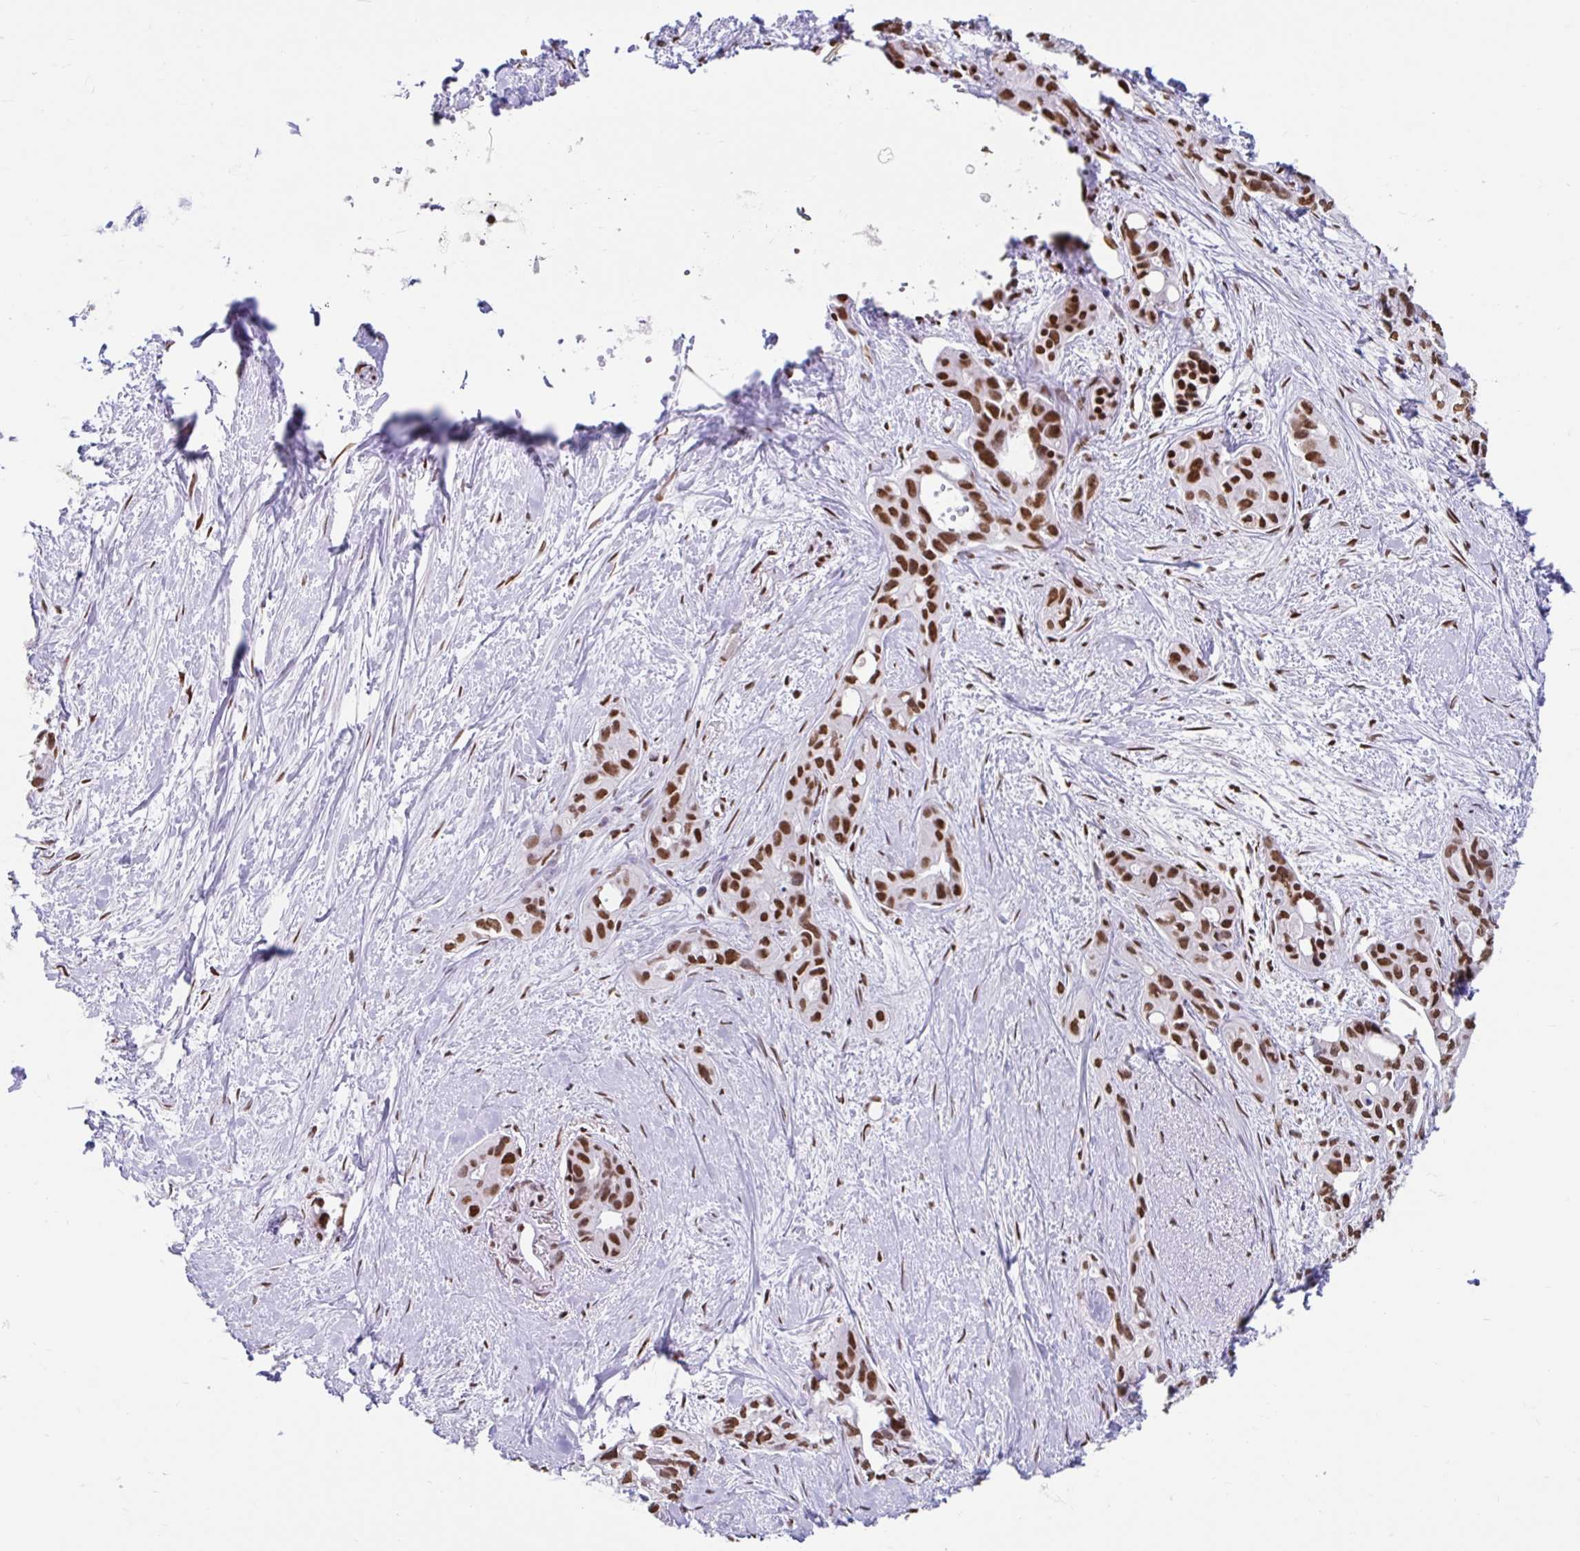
{"staining": {"intensity": "strong", "quantity": ">75%", "location": "nuclear"}, "tissue": "pancreatic cancer", "cell_type": "Tumor cells", "image_type": "cancer", "snomed": [{"axis": "morphology", "description": "Adenocarcinoma, NOS"}, {"axis": "topography", "description": "Pancreas"}], "caption": "About >75% of tumor cells in human pancreatic adenocarcinoma display strong nuclear protein positivity as visualized by brown immunohistochemical staining.", "gene": "KHDRBS1", "patient": {"sex": "female", "age": 50}}